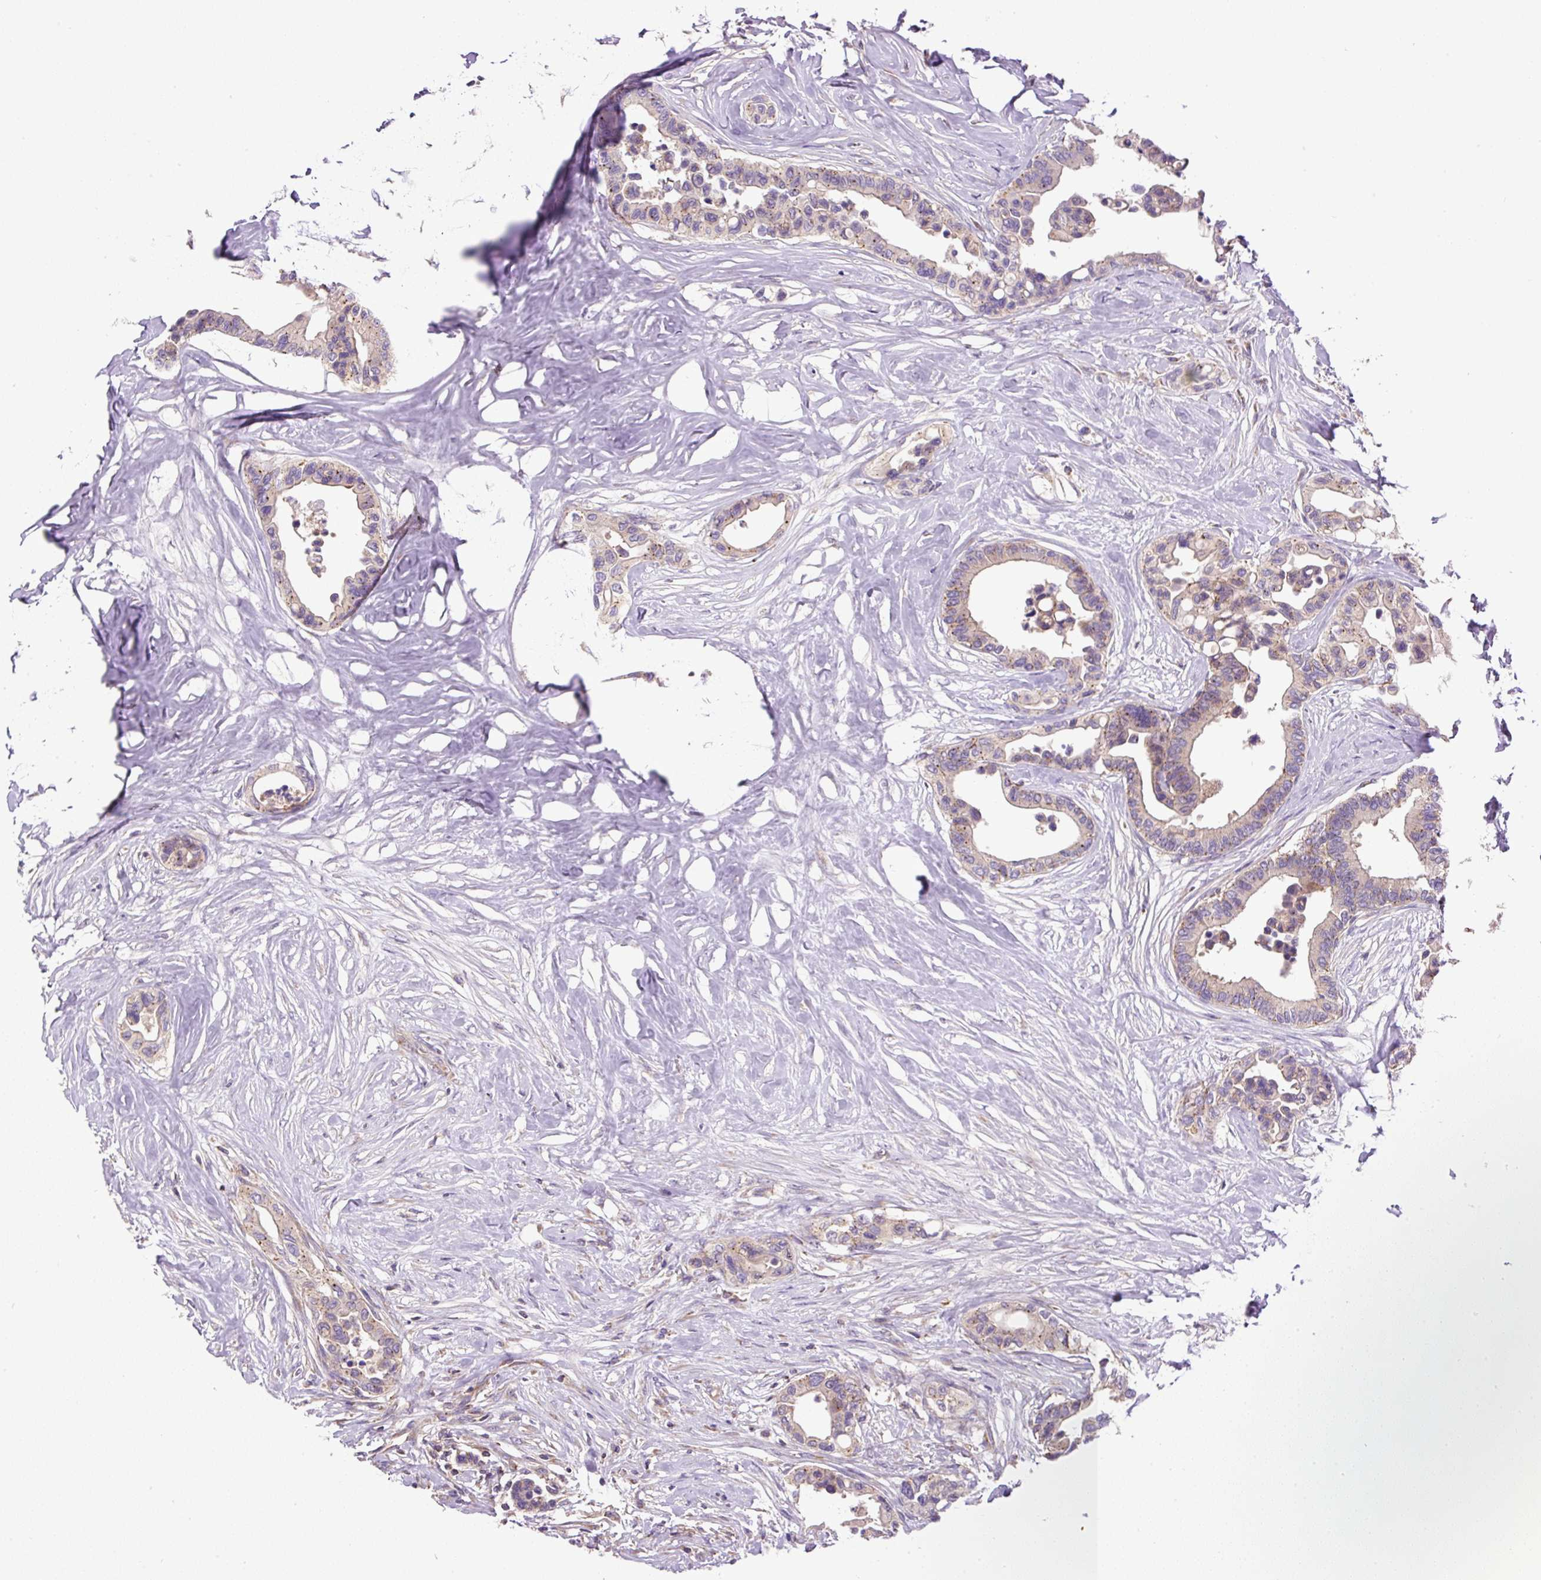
{"staining": {"intensity": "weak", "quantity": "25%-75%", "location": "cytoplasmic/membranous"}, "tissue": "colorectal cancer", "cell_type": "Tumor cells", "image_type": "cancer", "snomed": [{"axis": "morphology", "description": "Normal tissue, NOS"}, {"axis": "morphology", "description": "Adenocarcinoma, NOS"}, {"axis": "topography", "description": "Colon"}], "caption": "IHC photomicrograph of neoplastic tissue: human colorectal adenocarcinoma stained using IHC shows low levels of weak protein expression localized specifically in the cytoplasmic/membranous of tumor cells, appearing as a cytoplasmic/membranous brown color.", "gene": "ZNF547", "patient": {"sex": "male", "age": 82}}